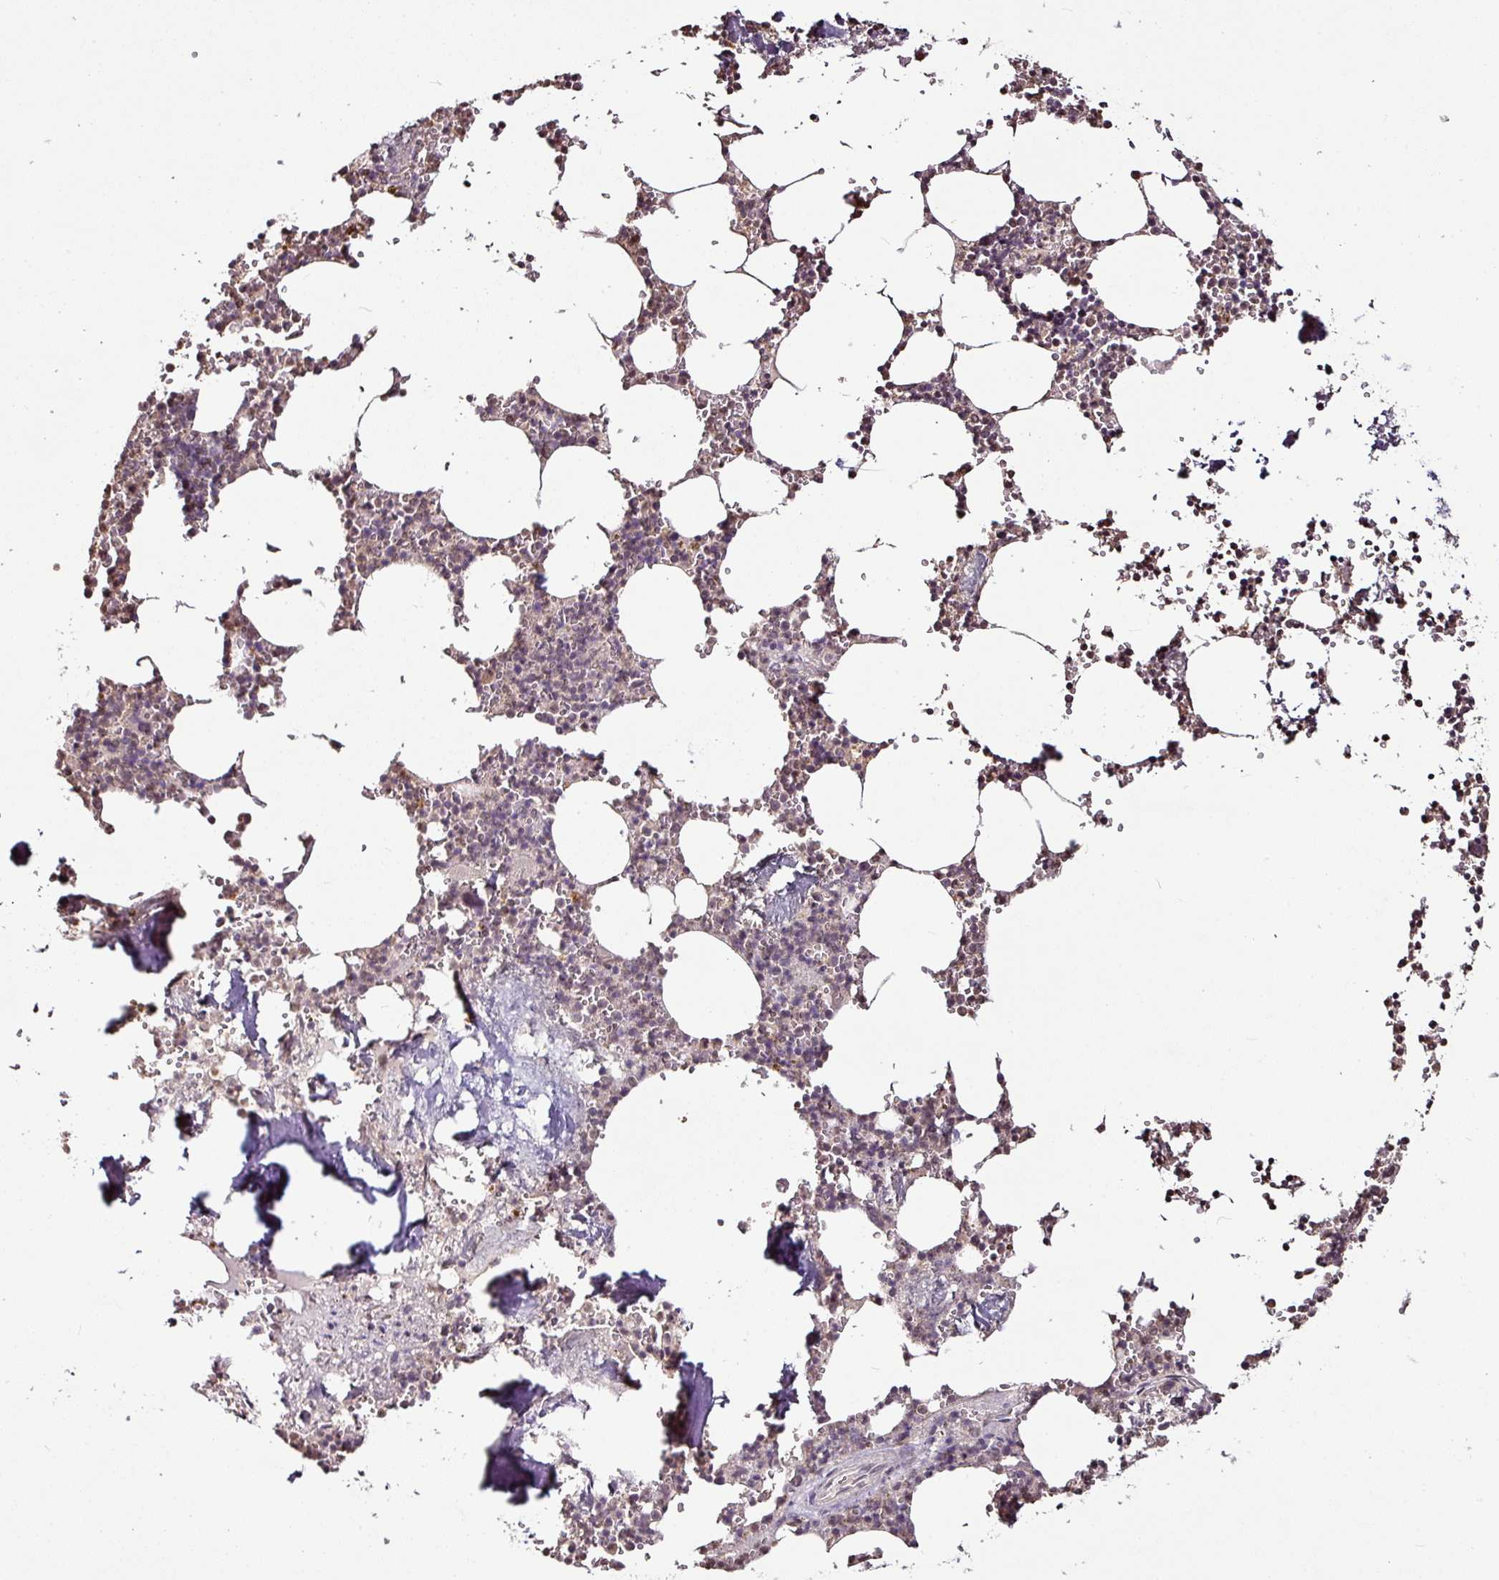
{"staining": {"intensity": "moderate", "quantity": "25%-75%", "location": "cytoplasmic/membranous,nuclear"}, "tissue": "bone marrow", "cell_type": "Hematopoietic cells", "image_type": "normal", "snomed": [{"axis": "morphology", "description": "Normal tissue, NOS"}, {"axis": "topography", "description": "Bone marrow"}], "caption": "Bone marrow stained for a protein (brown) reveals moderate cytoplasmic/membranous,nuclear positive positivity in about 25%-75% of hematopoietic cells.", "gene": "RPL38", "patient": {"sex": "male", "age": 54}}